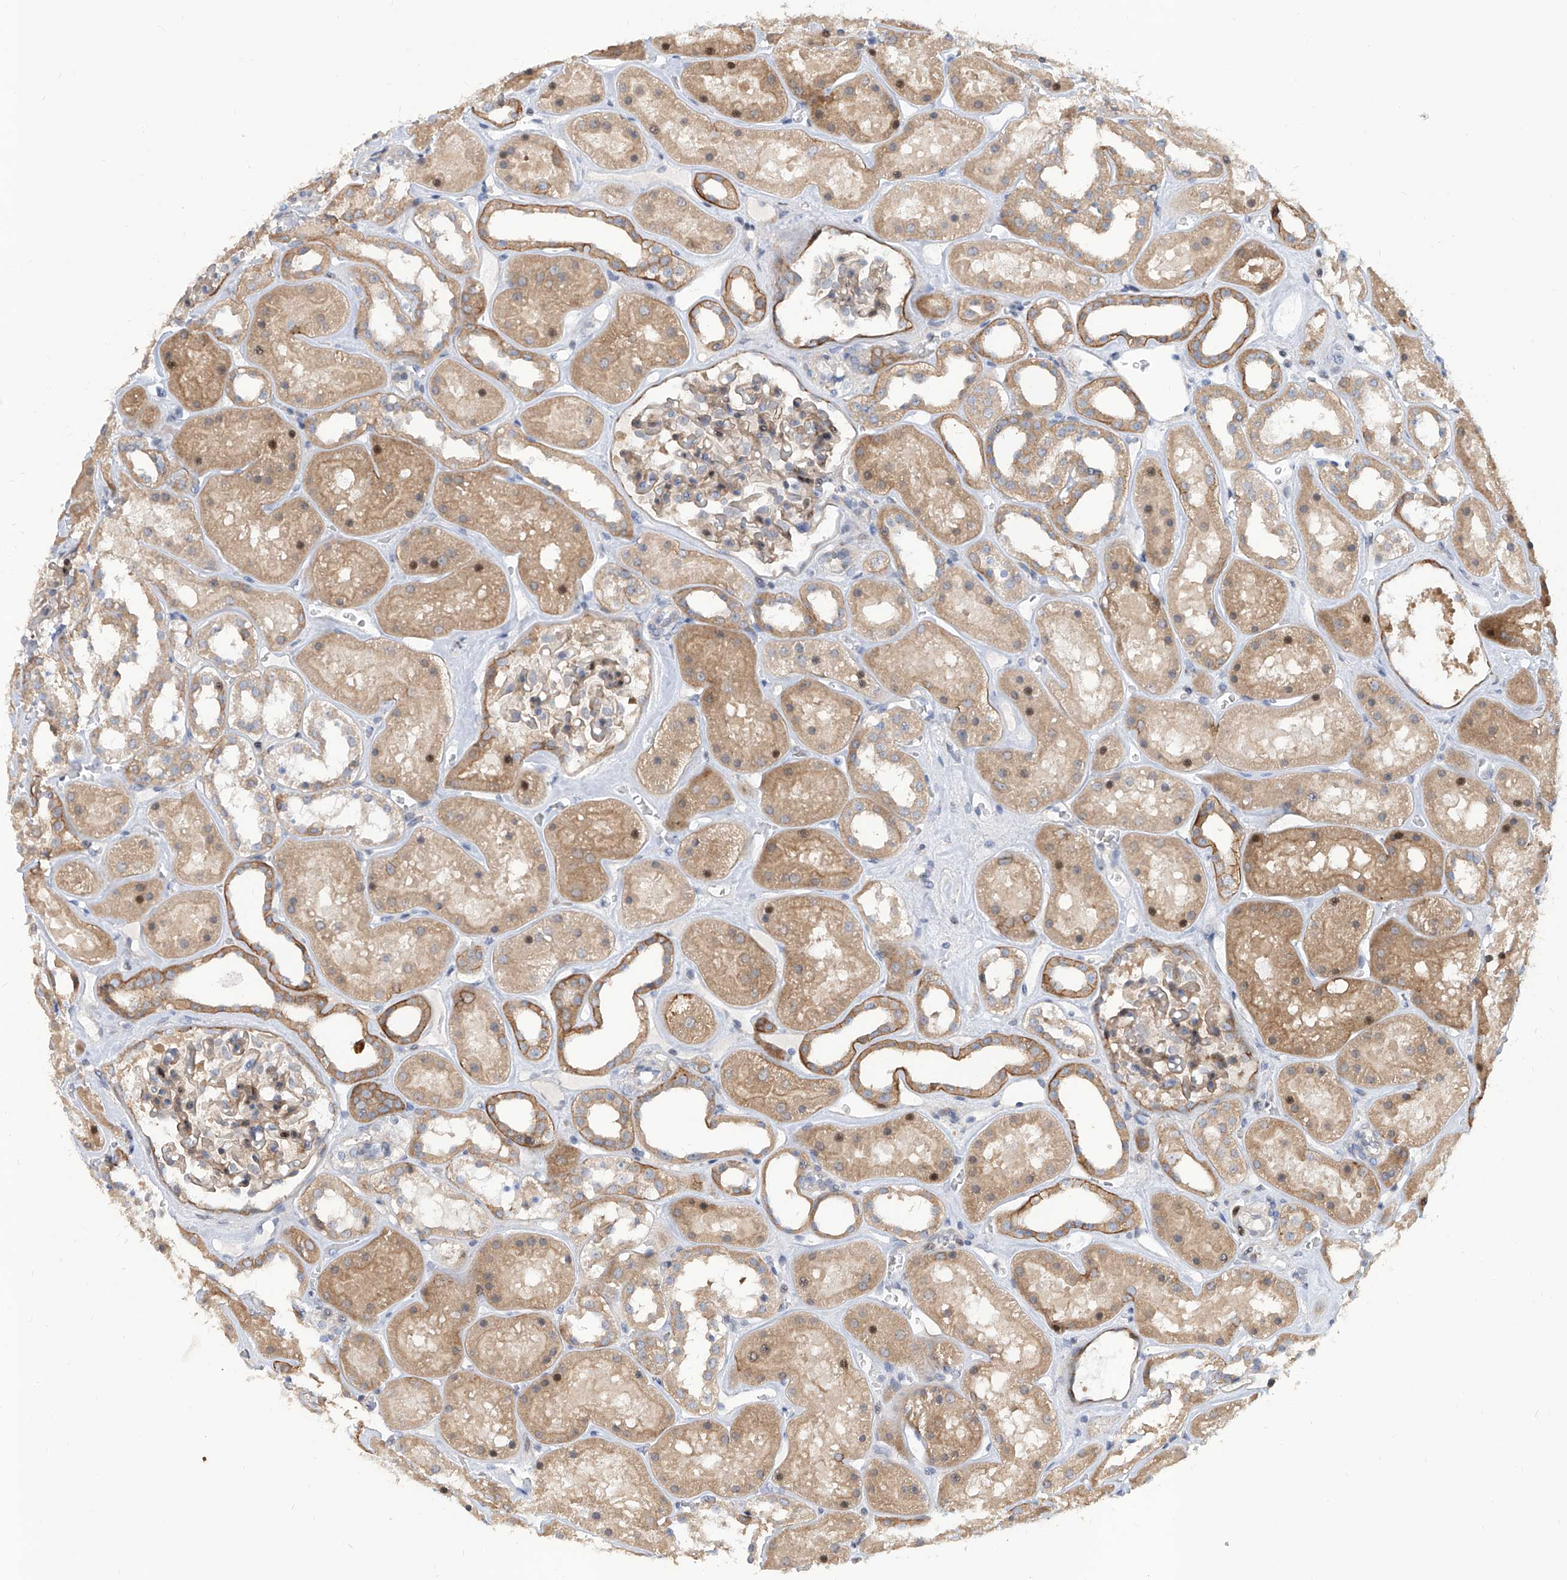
{"staining": {"intensity": "moderate", "quantity": "<25%", "location": "cytoplasmic/membranous,nuclear"}, "tissue": "kidney", "cell_type": "Cells in glomeruli", "image_type": "normal", "snomed": [{"axis": "morphology", "description": "Normal tissue, NOS"}, {"axis": "topography", "description": "Kidney"}], "caption": "Immunohistochemical staining of normal human kidney reveals <25% levels of moderate cytoplasmic/membranous,nuclear protein positivity in approximately <25% of cells in glomeruli.", "gene": "LRRC1", "patient": {"sex": "female", "age": 41}}